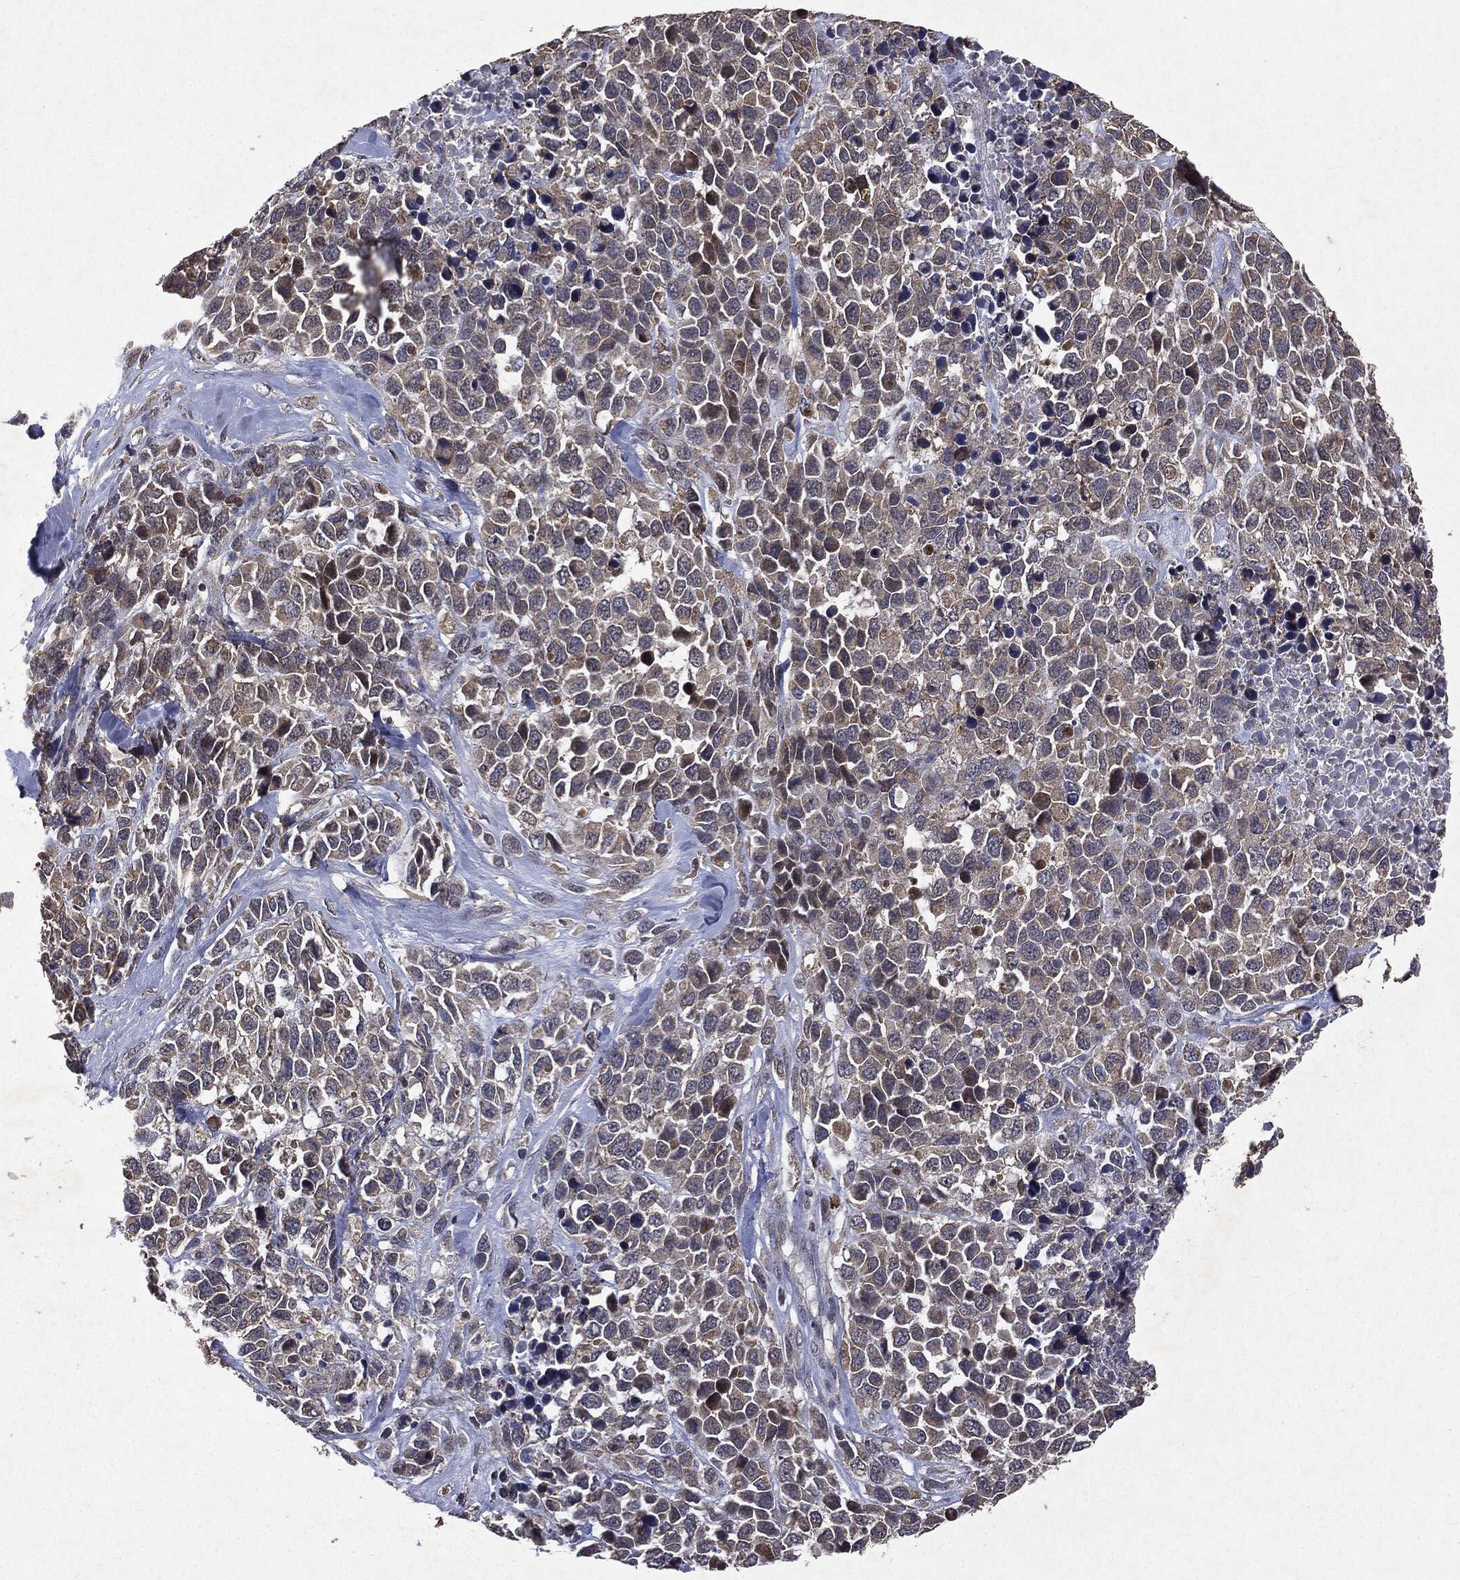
{"staining": {"intensity": "negative", "quantity": "none", "location": "none"}, "tissue": "melanoma", "cell_type": "Tumor cells", "image_type": "cancer", "snomed": [{"axis": "morphology", "description": "Malignant melanoma, Metastatic site"}, {"axis": "topography", "description": "Skin"}], "caption": "A high-resolution photomicrograph shows immunohistochemistry staining of malignant melanoma (metastatic site), which shows no significant staining in tumor cells.", "gene": "PTEN", "patient": {"sex": "male", "age": 84}}